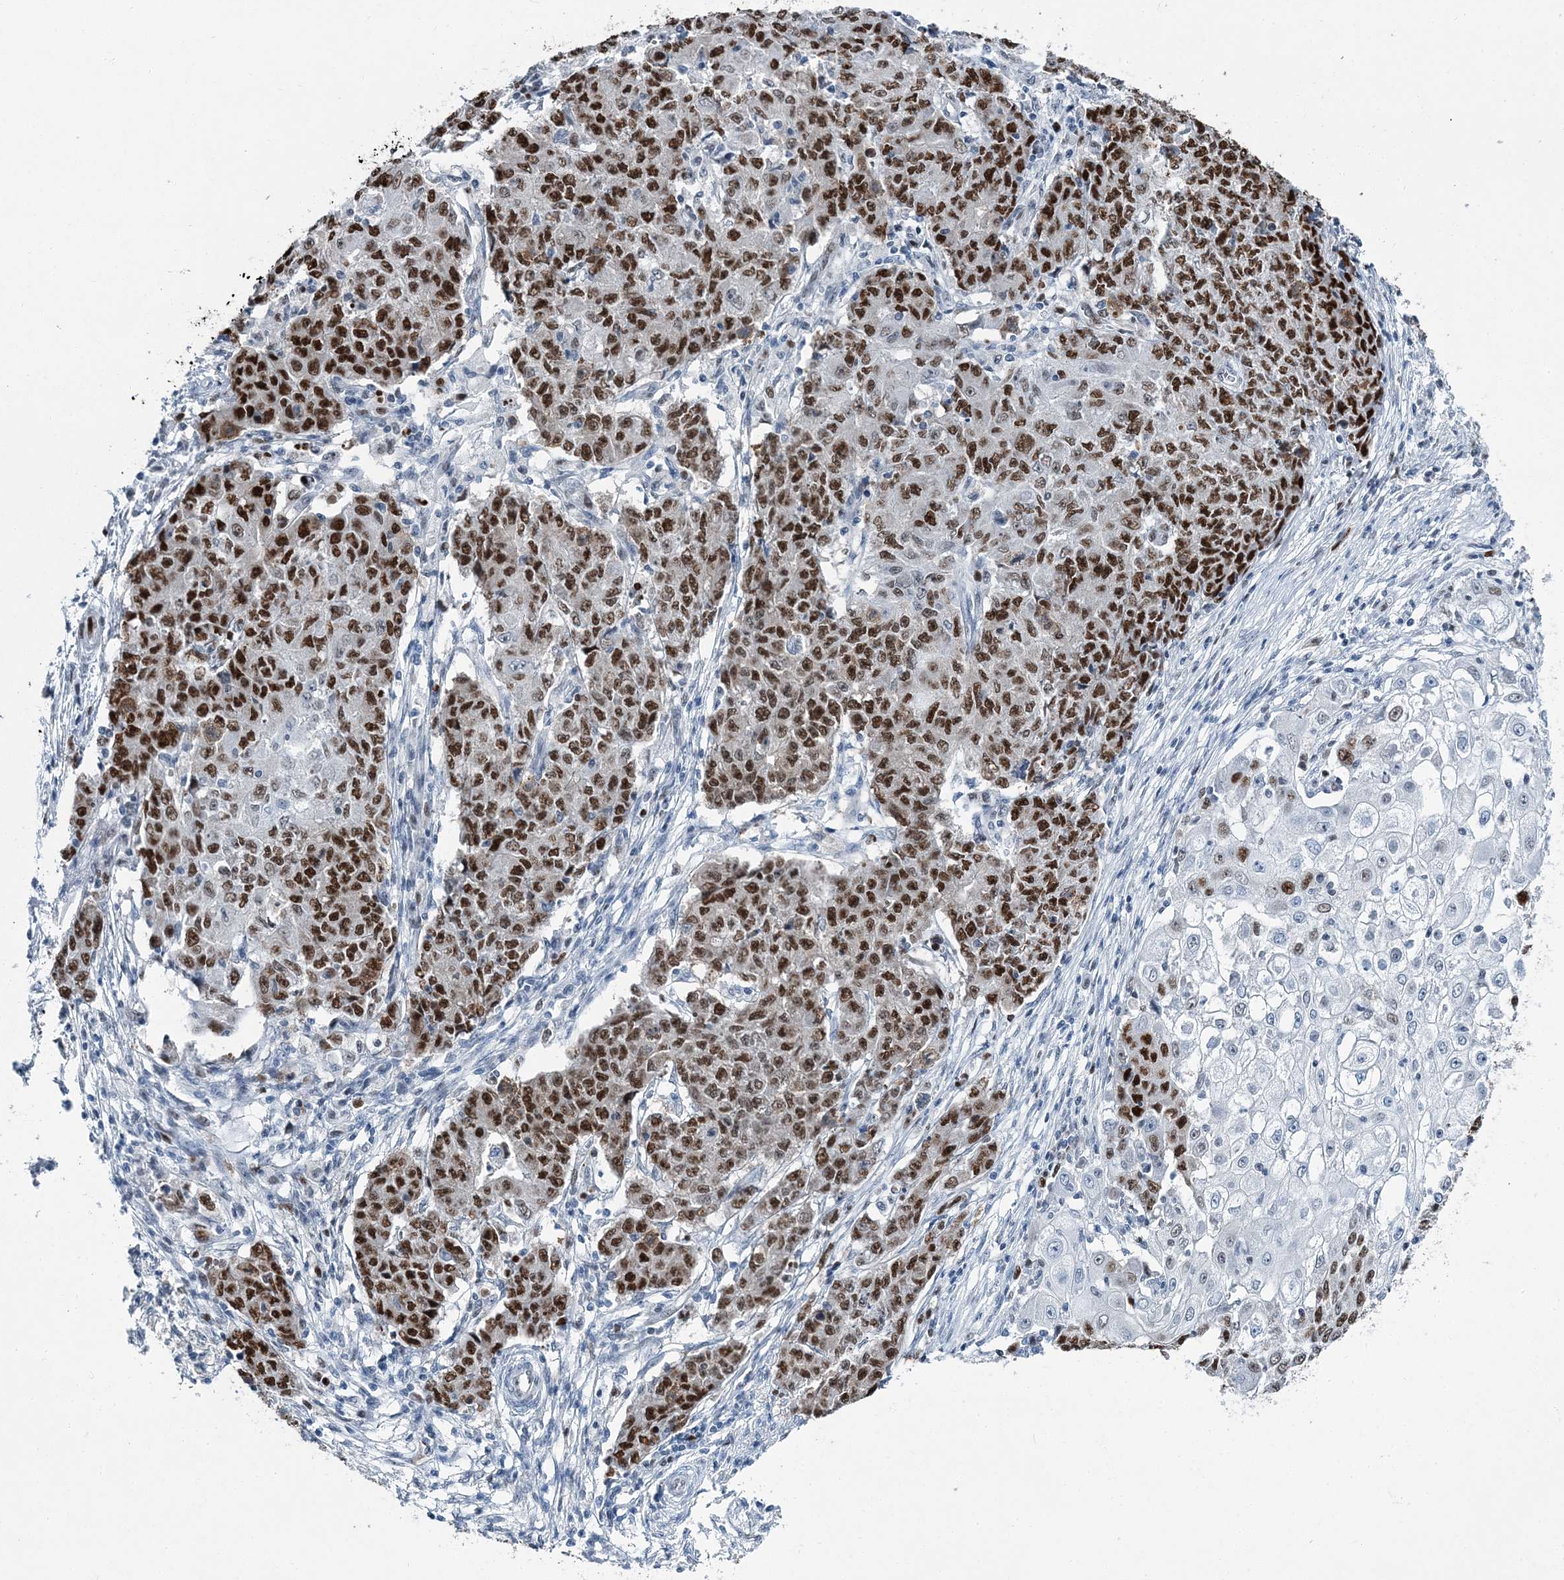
{"staining": {"intensity": "moderate", "quantity": ">75%", "location": "nuclear"}, "tissue": "ovarian cancer", "cell_type": "Tumor cells", "image_type": "cancer", "snomed": [{"axis": "morphology", "description": "Carcinoma, endometroid"}, {"axis": "topography", "description": "Ovary"}], "caption": "Immunohistochemical staining of human ovarian cancer (endometroid carcinoma) reveals moderate nuclear protein positivity in about >75% of tumor cells. The protein is shown in brown color, while the nuclei are stained blue.", "gene": "HAT1", "patient": {"sex": "female", "age": 42}}